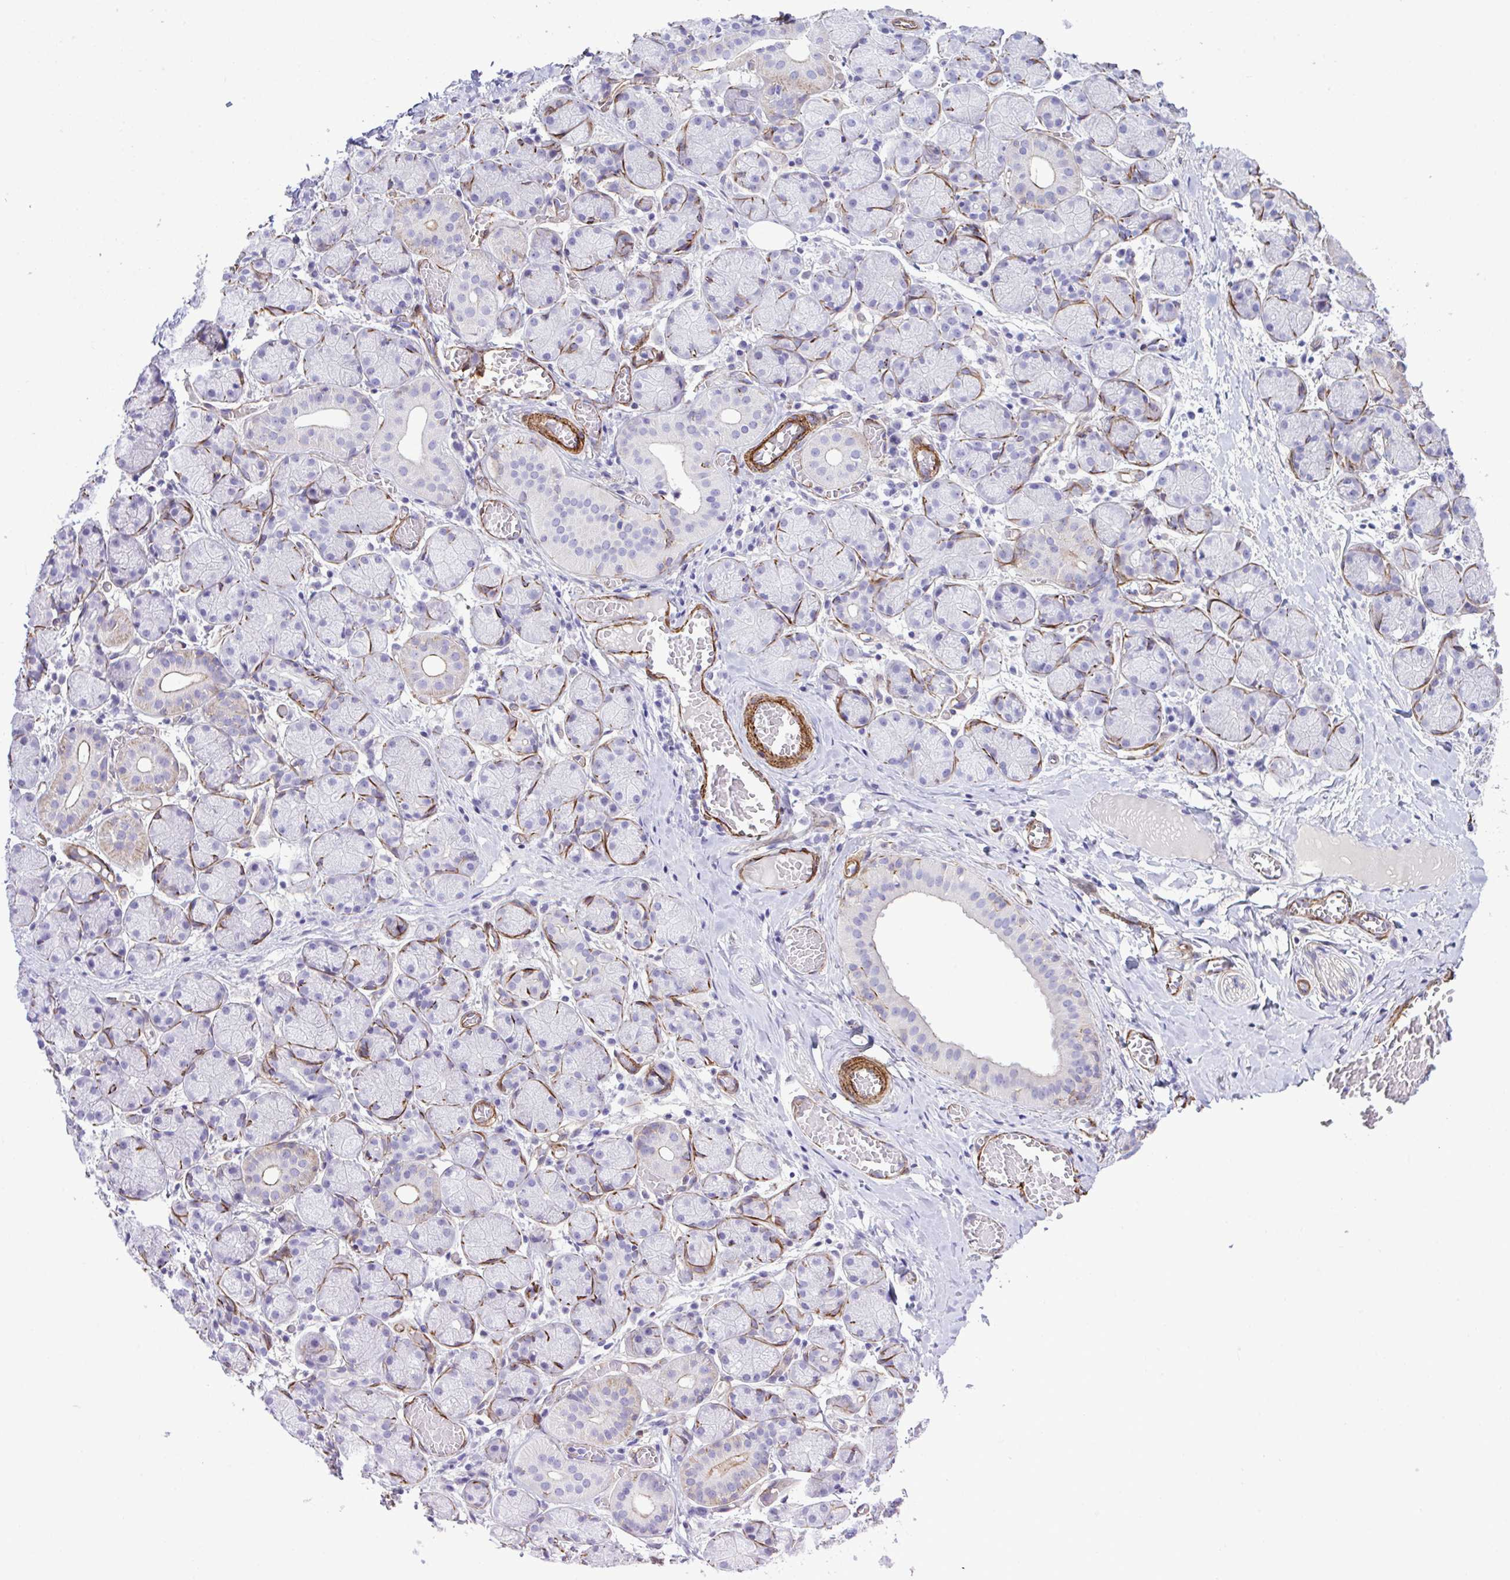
{"staining": {"intensity": "negative", "quantity": "none", "location": "none"}, "tissue": "salivary gland", "cell_type": "Glandular cells", "image_type": "normal", "snomed": [{"axis": "morphology", "description": "Normal tissue, NOS"}, {"axis": "topography", "description": "Salivary gland"}], "caption": "A high-resolution image shows immunohistochemistry (IHC) staining of normal salivary gland, which reveals no significant positivity in glandular cells. Brightfield microscopy of immunohistochemistry (IHC) stained with DAB (brown) and hematoxylin (blue), captured at high magnification.", "gene": "SYNPO2L", "patient": {"sex": "female", "age": 24}}